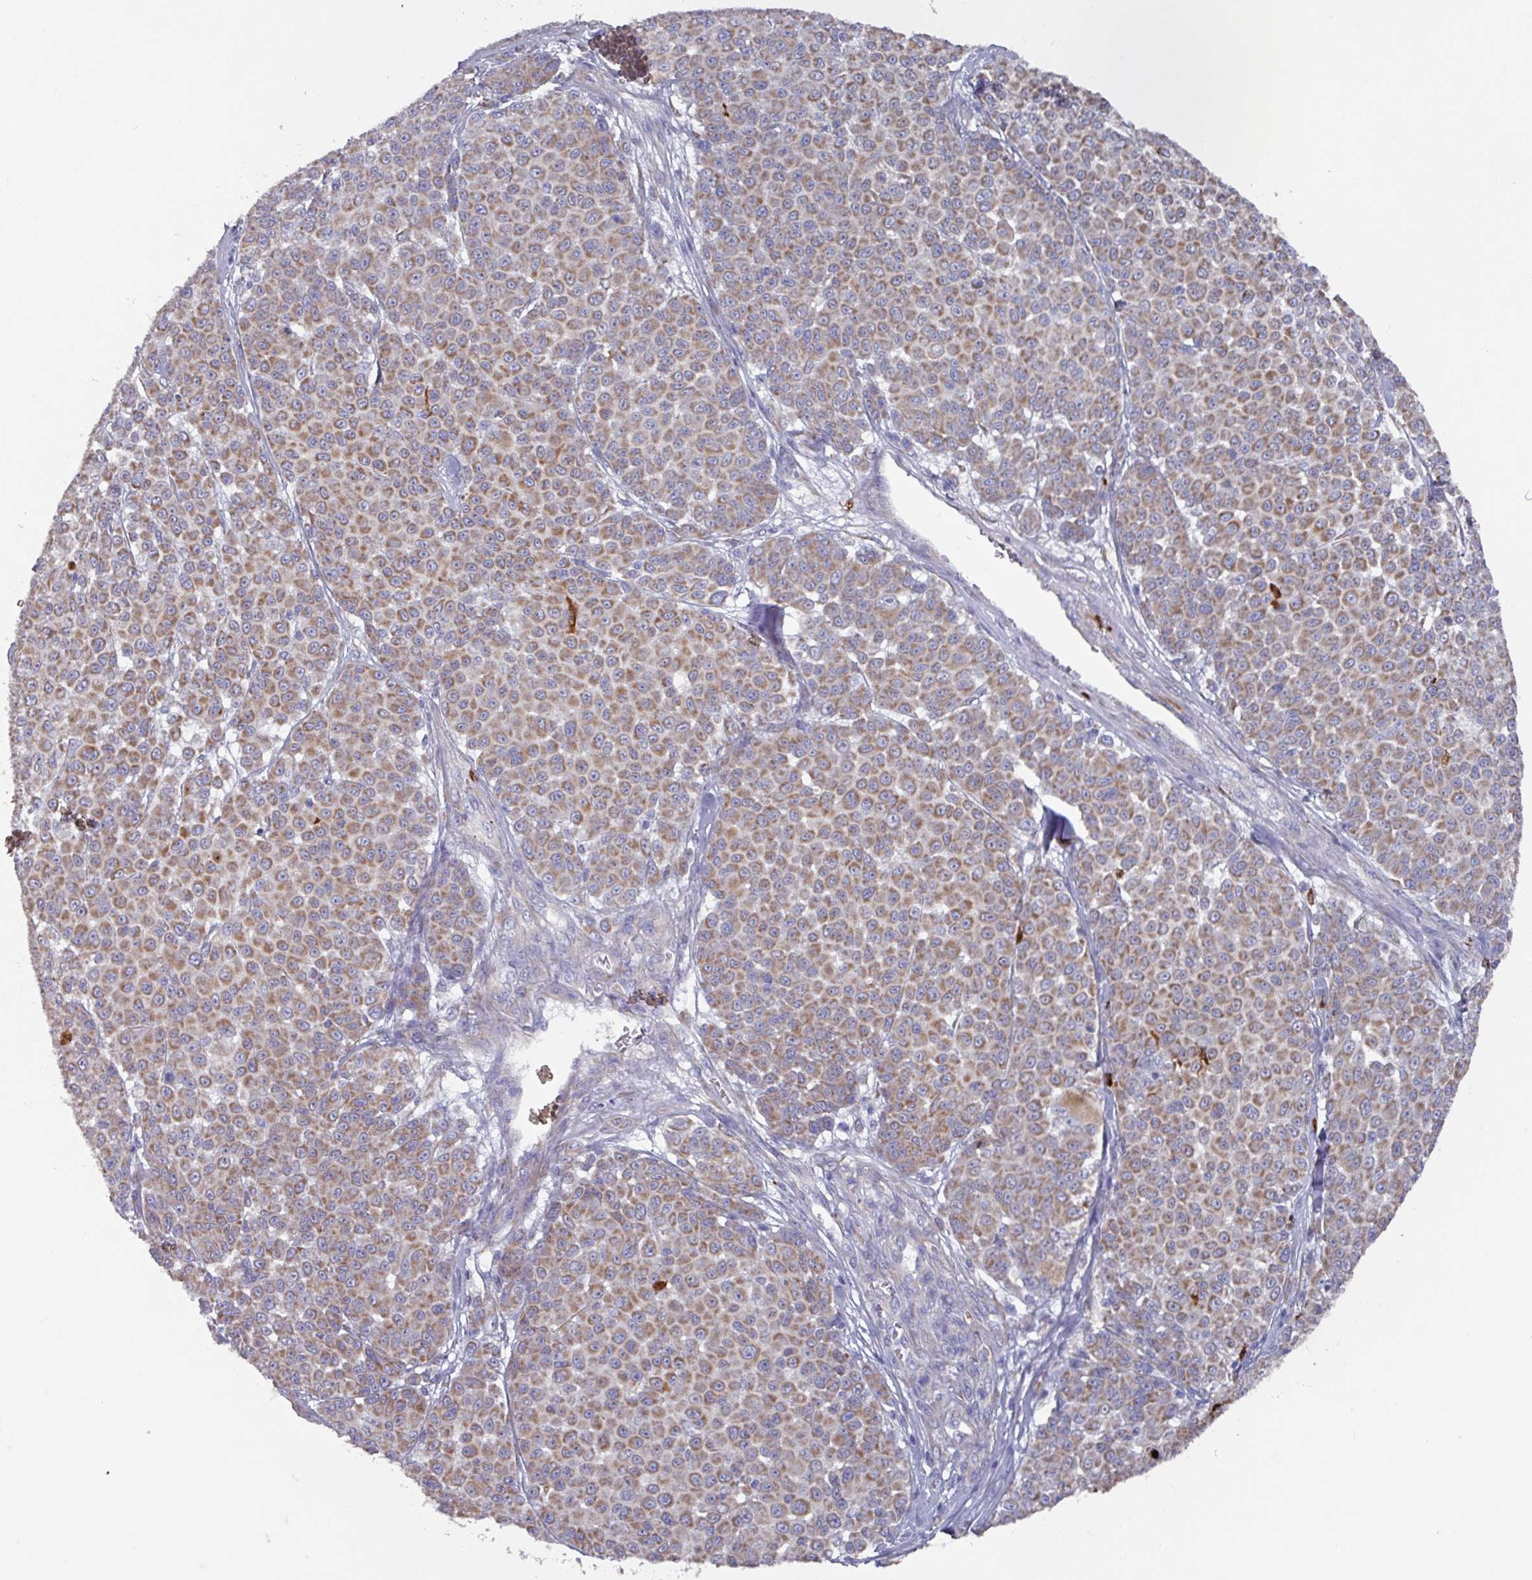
{"staining": {"intensity": "moderate", "quantity": ">75%", "location": "cytoplasmic/membranous"}, "tissue": "melanoma", "cell_type": "Tumor cells", "image_type": "cancer", "snomed": [{"axis": "morphology", "description": "Malignant melanoma, NOS"}, {"axis": "topography", "description": "Skin"}], "caption": "Immunohistochemistry (IHC) histopathology image of neoplastic tissue: human malignant melanoma stained using immunohistochemistry demonstrates medium levels of moderate protein expression localized specifically in the cytoplasmic/membranous of tumor cells, appearing as a cytoplasmic/membranous brown color.", "gene": "UQCC2", "patient": {"sex": "male", "age": 46}}